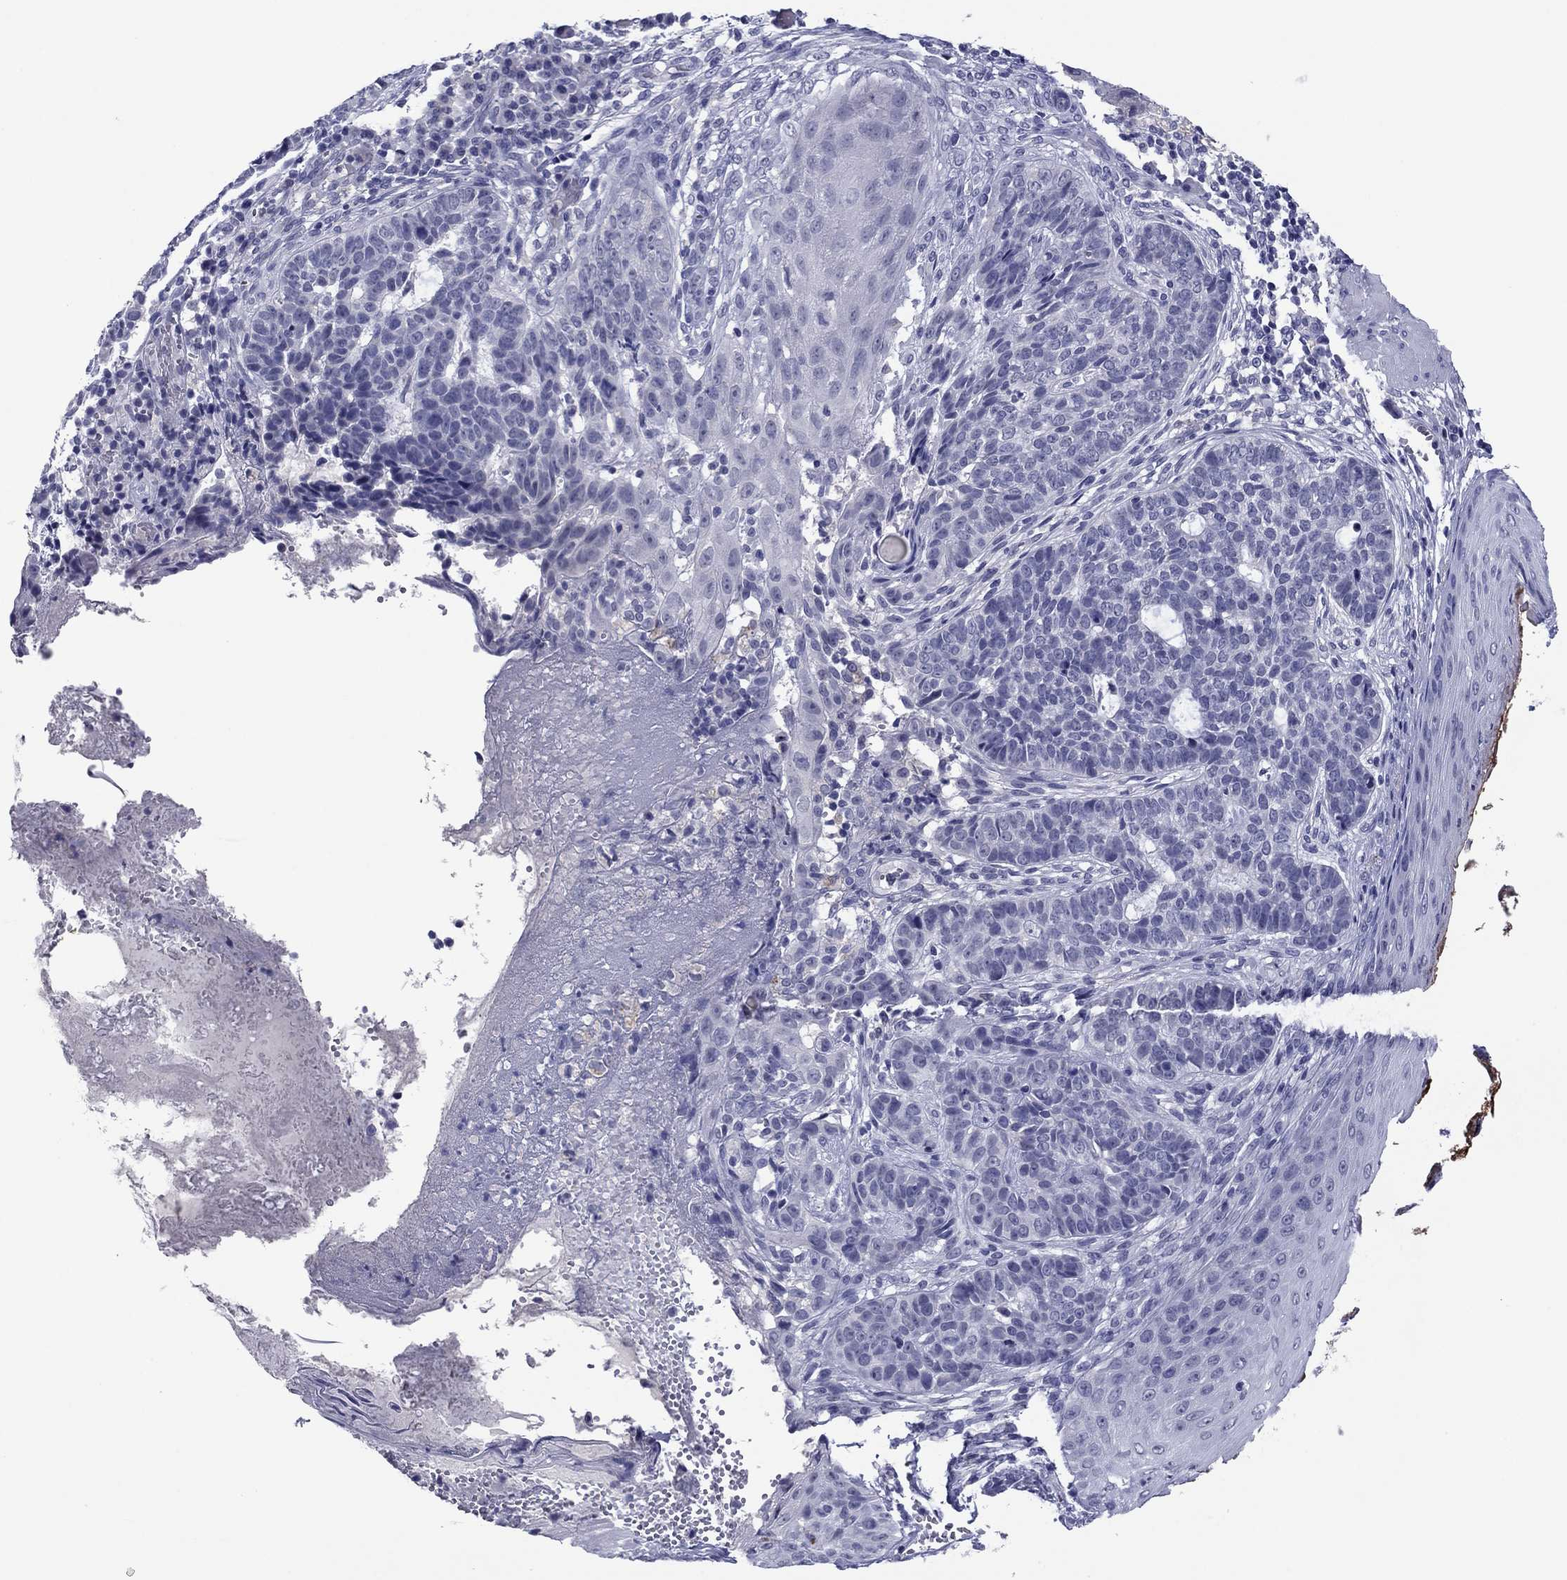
{"staining": {"intensity": "negative", "quantity": "none", "location": "none"}, "tissue": "skin cancer", "cell_type": "Tumor cells", "image_type": "cancer", "snomed": [{"axis": "morphology", "description": "Basal cell carcinoma"}, {"axis": "topography", "description": "Skin"}], "caption": "A high-resolution photomicrograph shows immunohistochemistry staining of skin cancer (basal cell carcinoma), which demonstrates no significant positivity in tumor cells.", "gene": "TCFL5", "patient": {"sex": "female", "age": 69}}